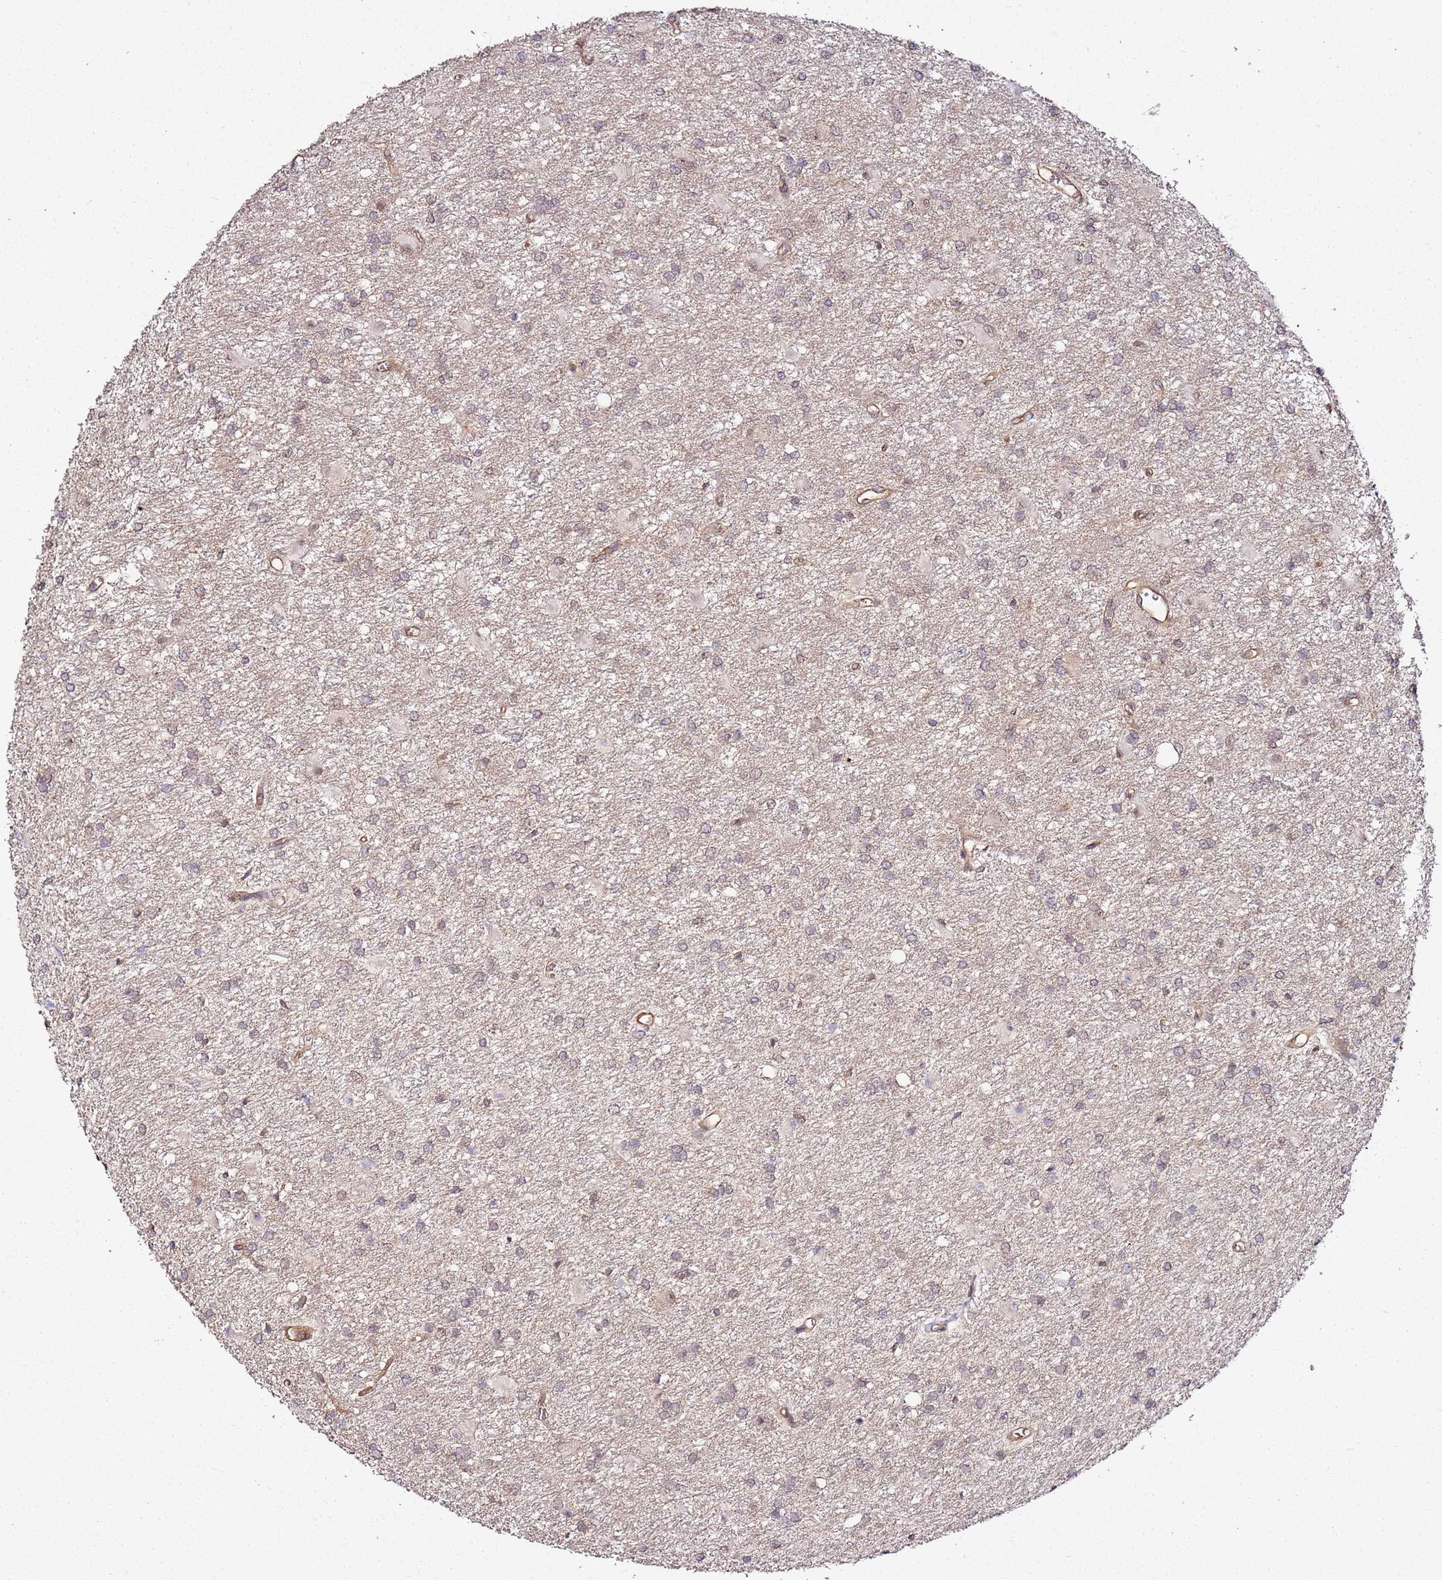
{"staining": {"intensity": "negative", "quantity": "none", "location": "none"}, "tissue": "glioma", "cell_type": "Tumor cells", "image_type": "cancer", "snomed": [{"axis": "morphology", "description": "Glioma, malignant, High grade"}, {"axis": "topography", "description": "Brain"}], "caption": "This is an immunohistochemistry photomicrograph of human glioma. There is no positivity in tumor cells.", "gene": "CCNYL1", "patient": {"sex": "female", "age": 50}}